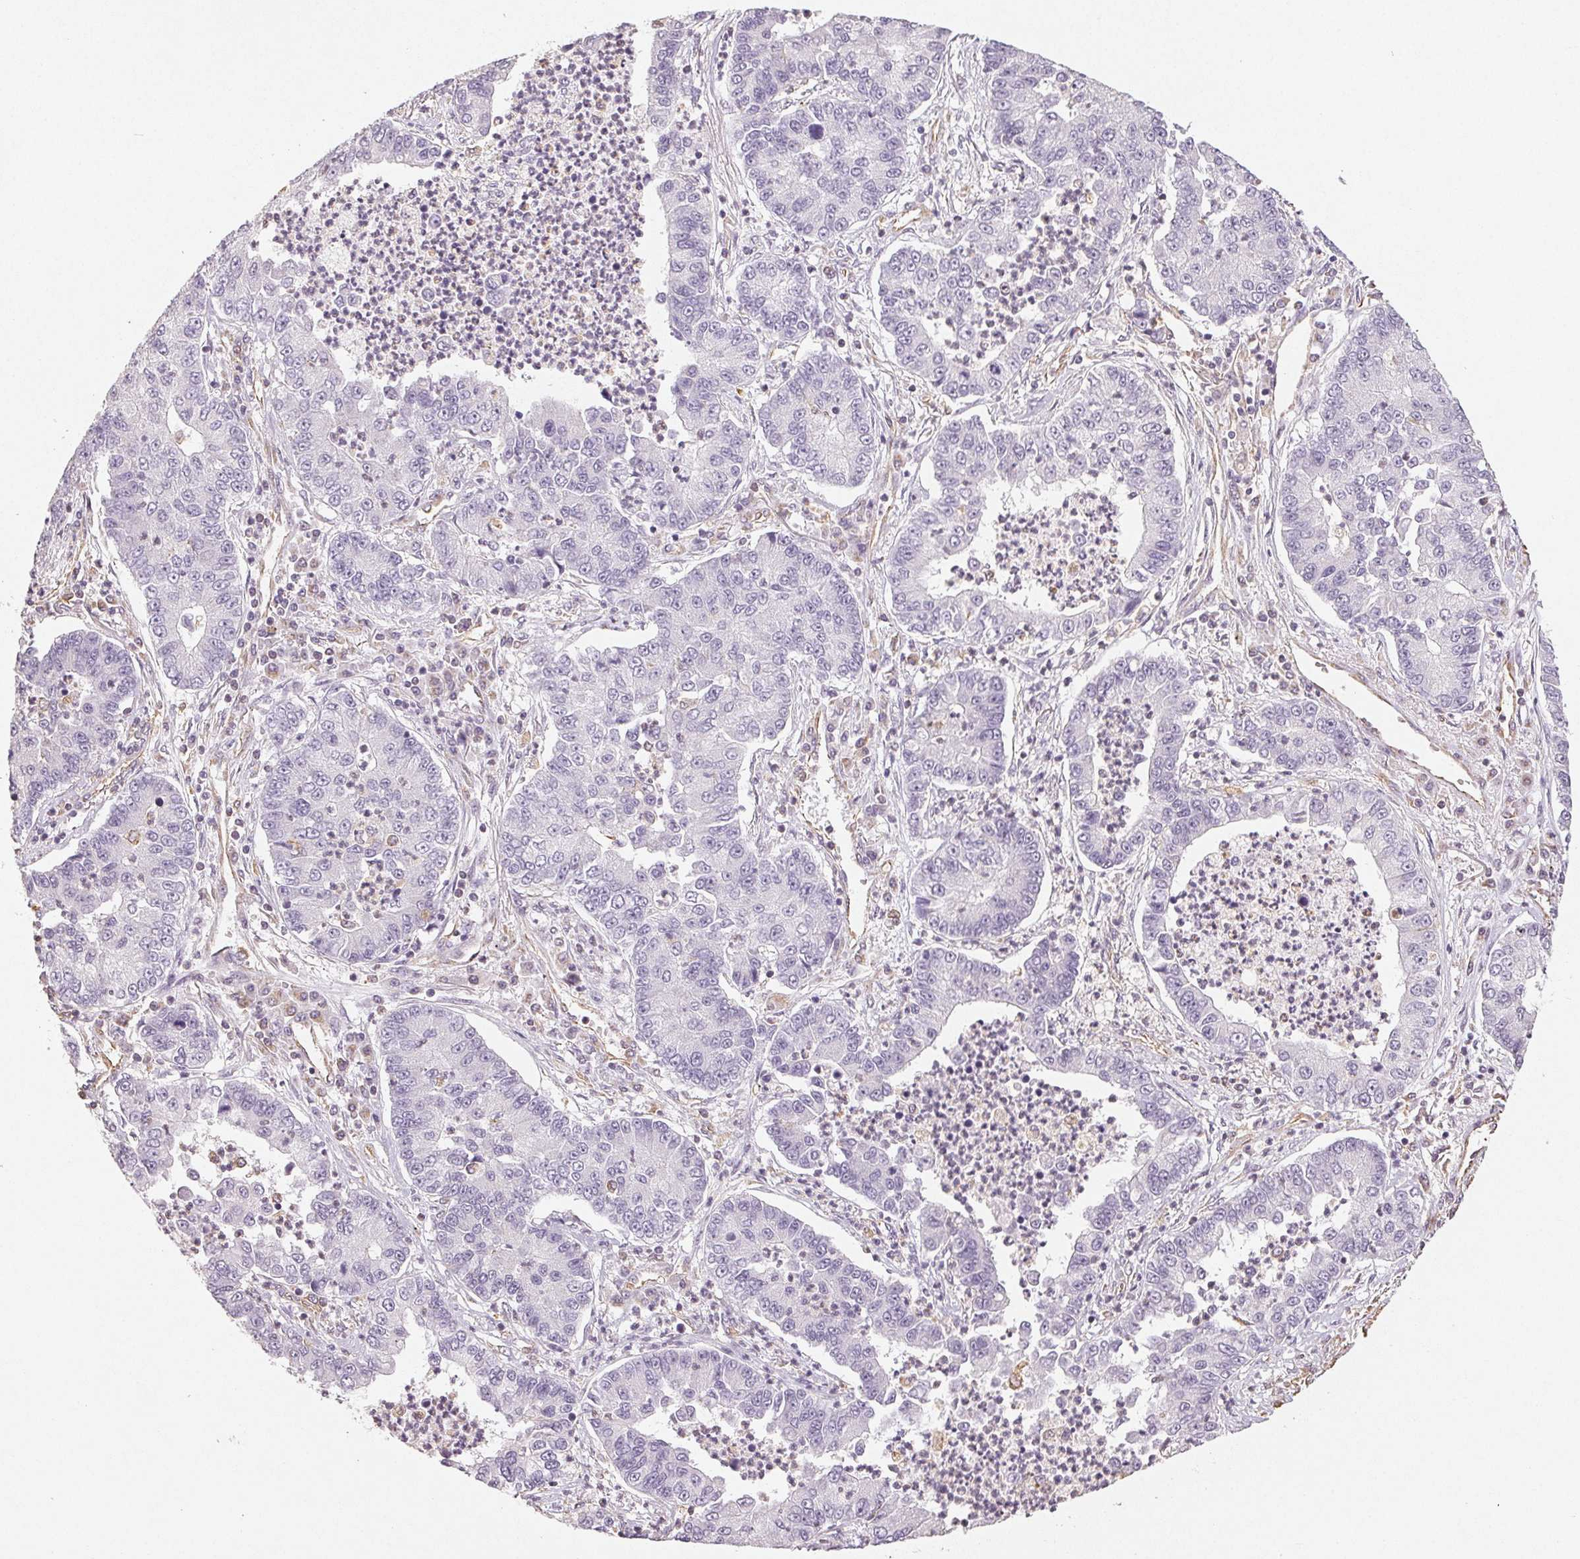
{"staining": {"intensity": "negative", "quantity": "none", "location": "none"}, "tissue": "lung cancer", "cell_type": "Tumor cells", "image_type": "cancer", "snomed": [{"axis": "morphology", "description": "Adenocarcinoma, NOS"}, {"axis": "topography", "description": "Lung"}], "caption": "Immunohistochemistry of human lung adenocarcinoma exhibits no staining in tumor cells. (DAB IHC, high magnification).", "gene": "COL7A1", "patient": {"sex": "female", "age": 57}}